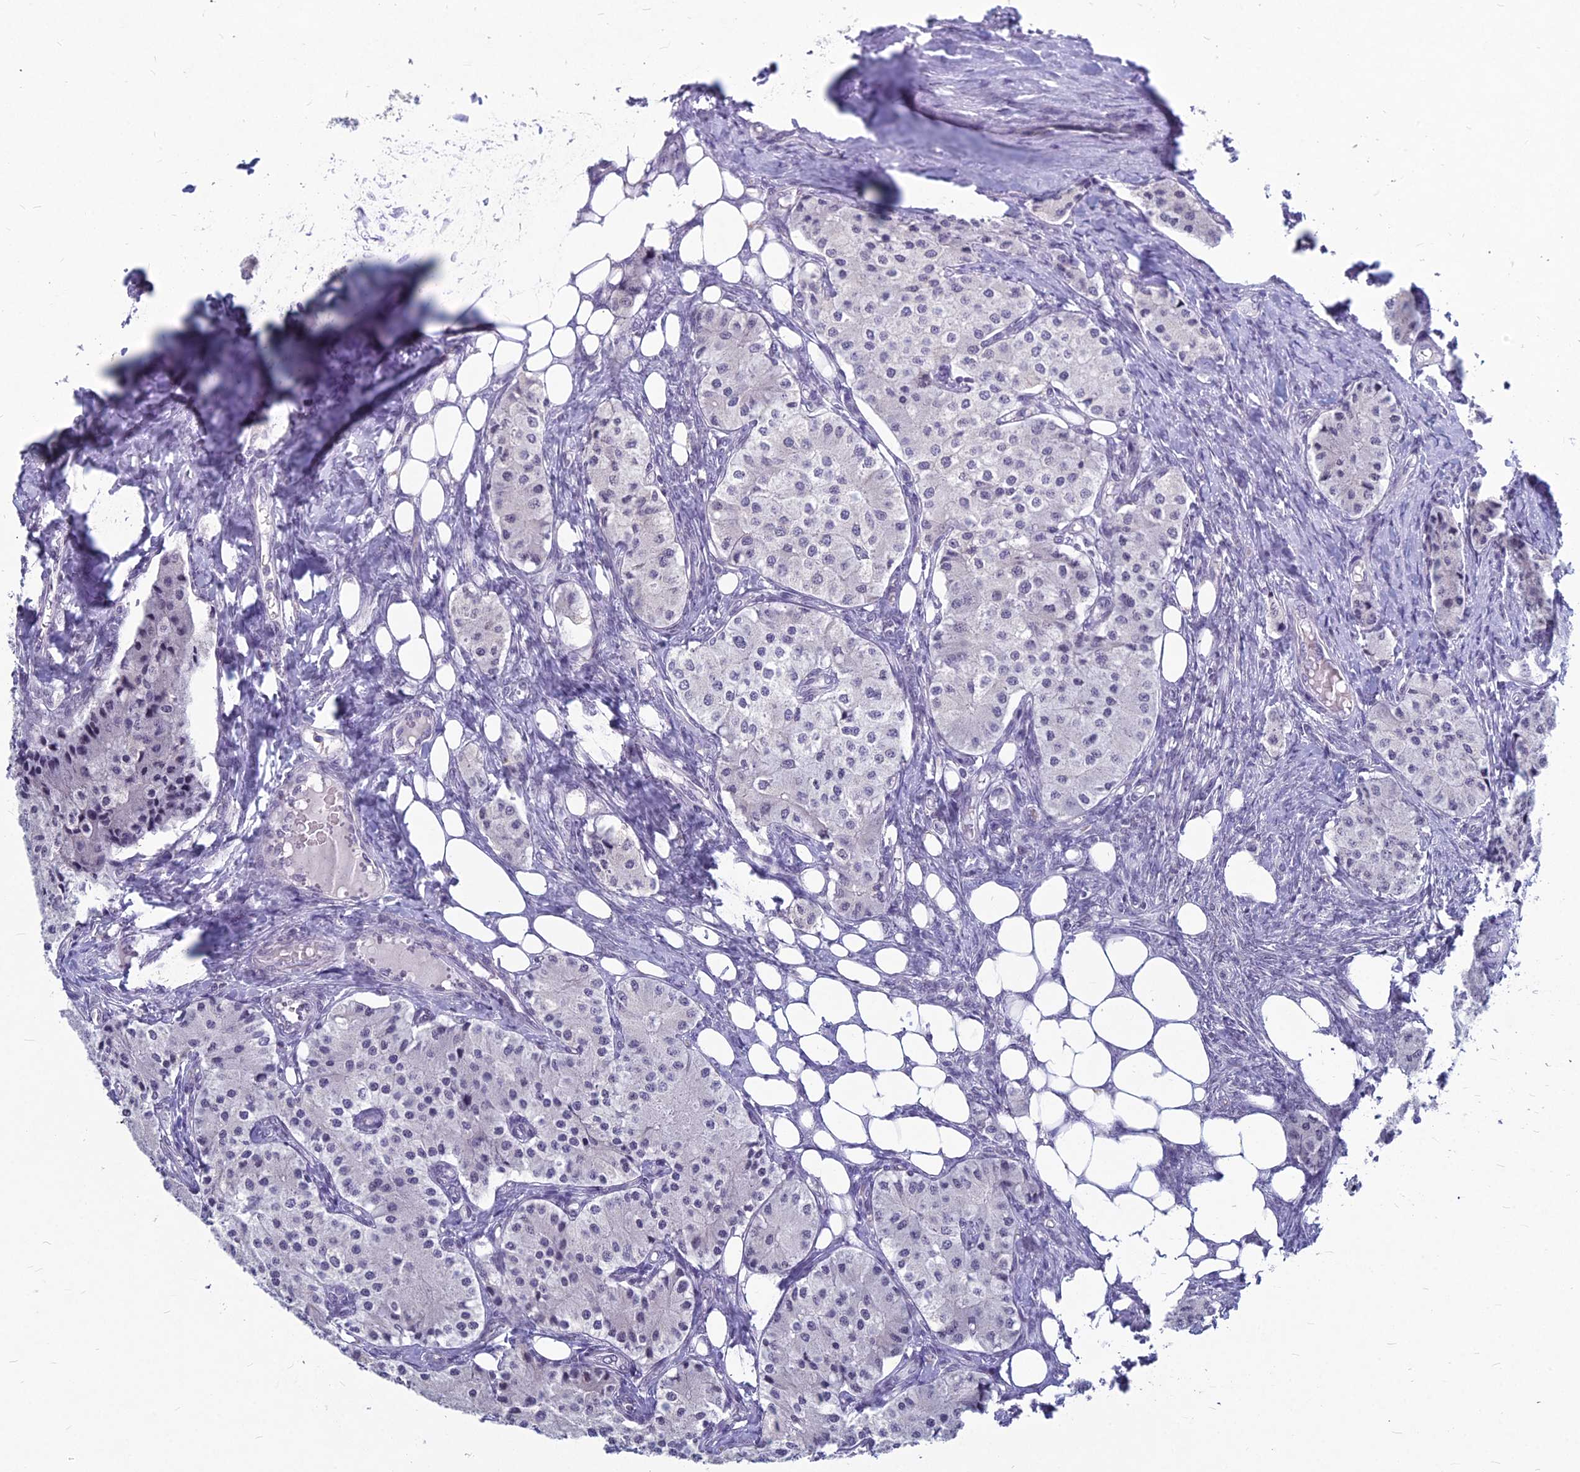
{"staining": {"intensity": "negative", "quantity": "none", "location": "none"}, "tissue": "carcinoid", "cell_type": "Tumor cells", "image_type": "cancer", "snomed": [{"axis": "morphology", "description": "Carcinoid, malignant, NOS"}, {"axis": "topography", "description": "Colon"}], "caption": "Immunohistochemistry micrograph of carcinoid stained for a protein (brown), which exhibits no expression in tumor cells.", "gene": "KAT7", "patient": {"sex": "female", "age": 52}}